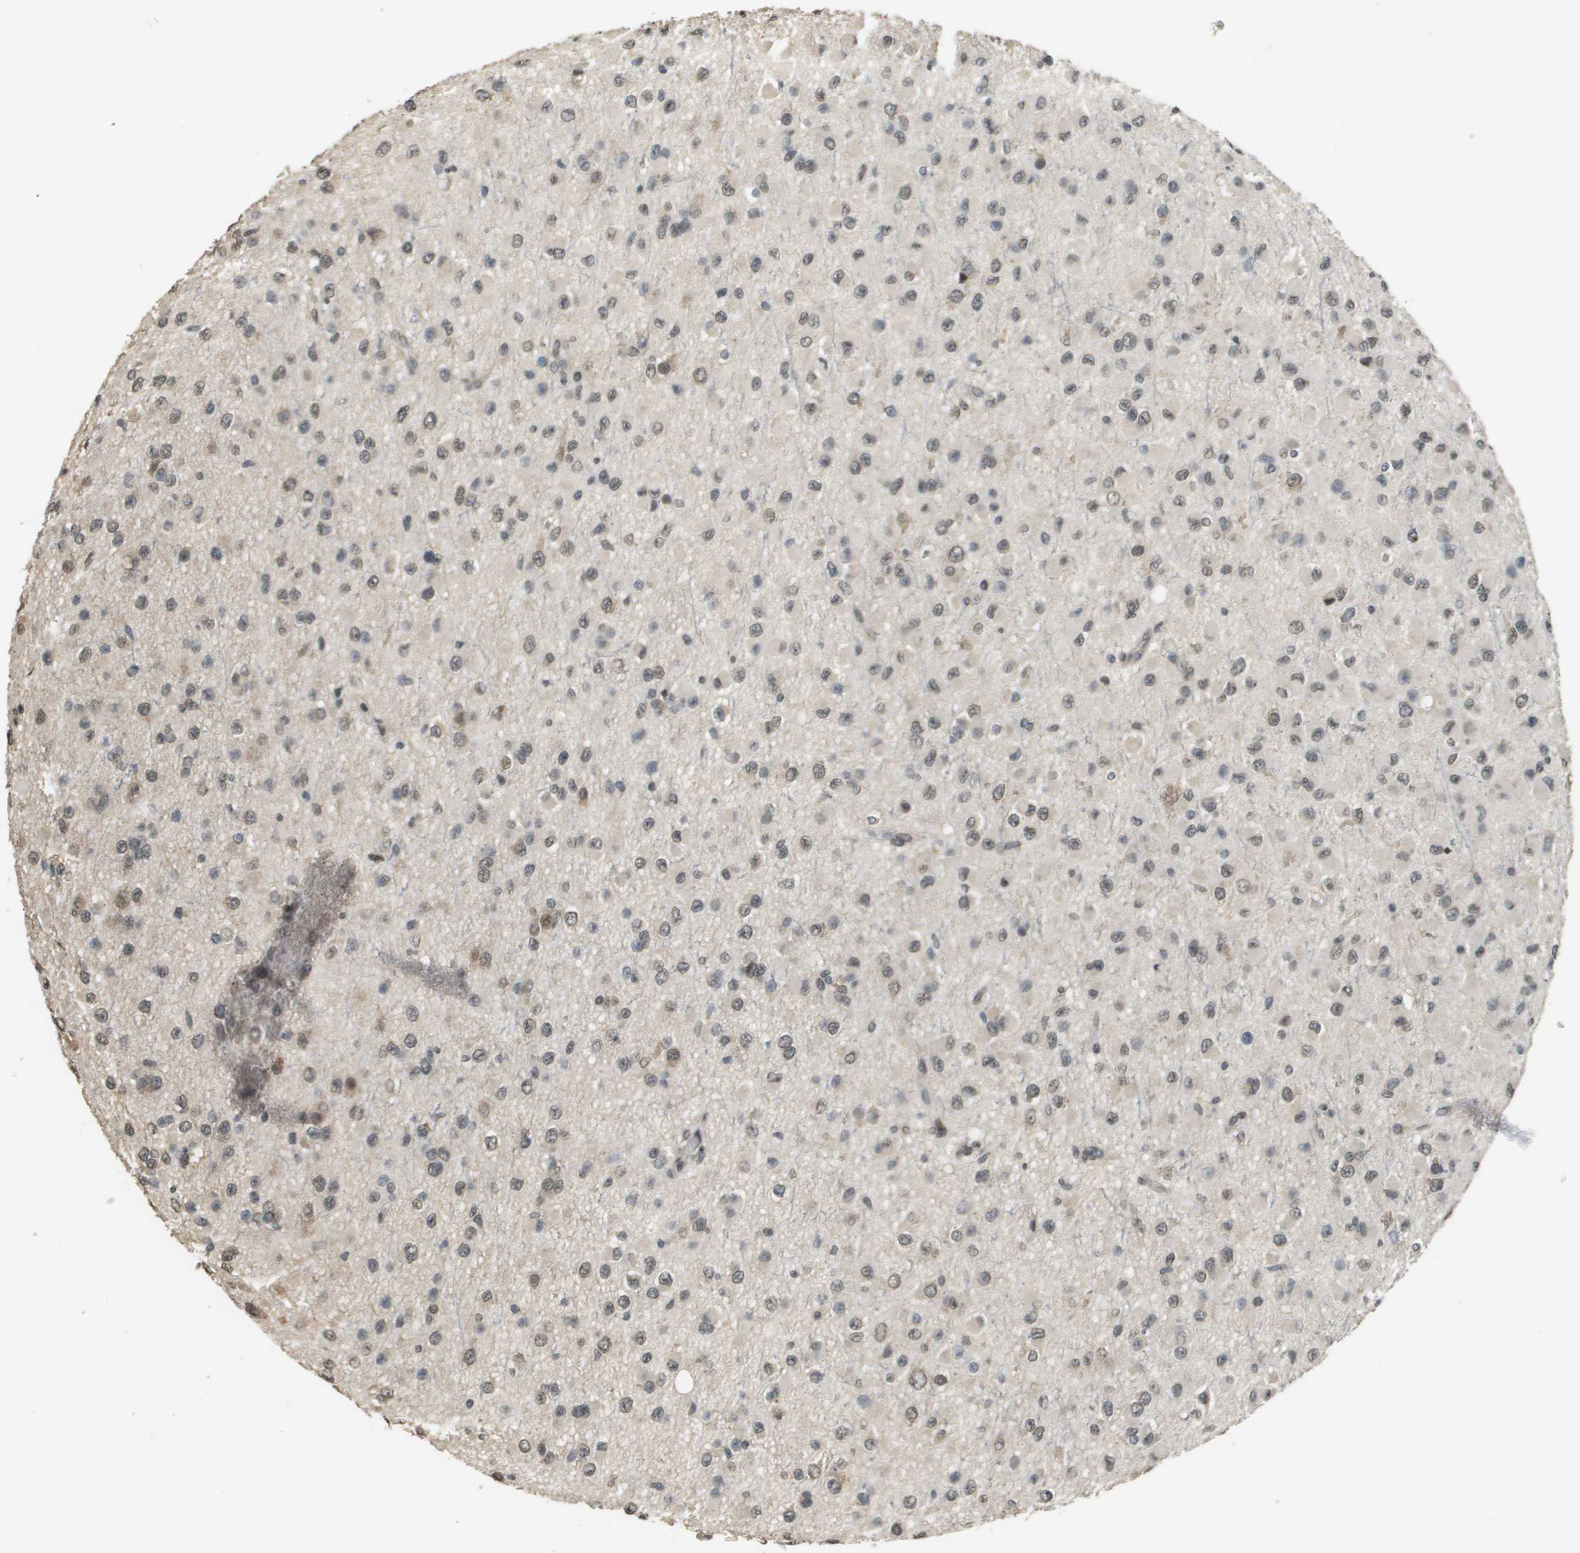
{"staining": {"intensity": "weak", "quantity": ">75%", "location": "nuclear"}, "tissue": "glioma", "cell_type": "Tumor cells", "image_type": "cancer", "snomed": [{"axis": "morphology", "description": "Glioma, malignant, Low grade"}, {"axis": "topography", "description": "Brain"}], "caption": "An image showing weak nuclear expression in about >75% of tumor cells in glioma, as visualized by brown immunohistochemical staining.", "gene": "FANCC", "patient": {"sex": "male", "age": 42}}